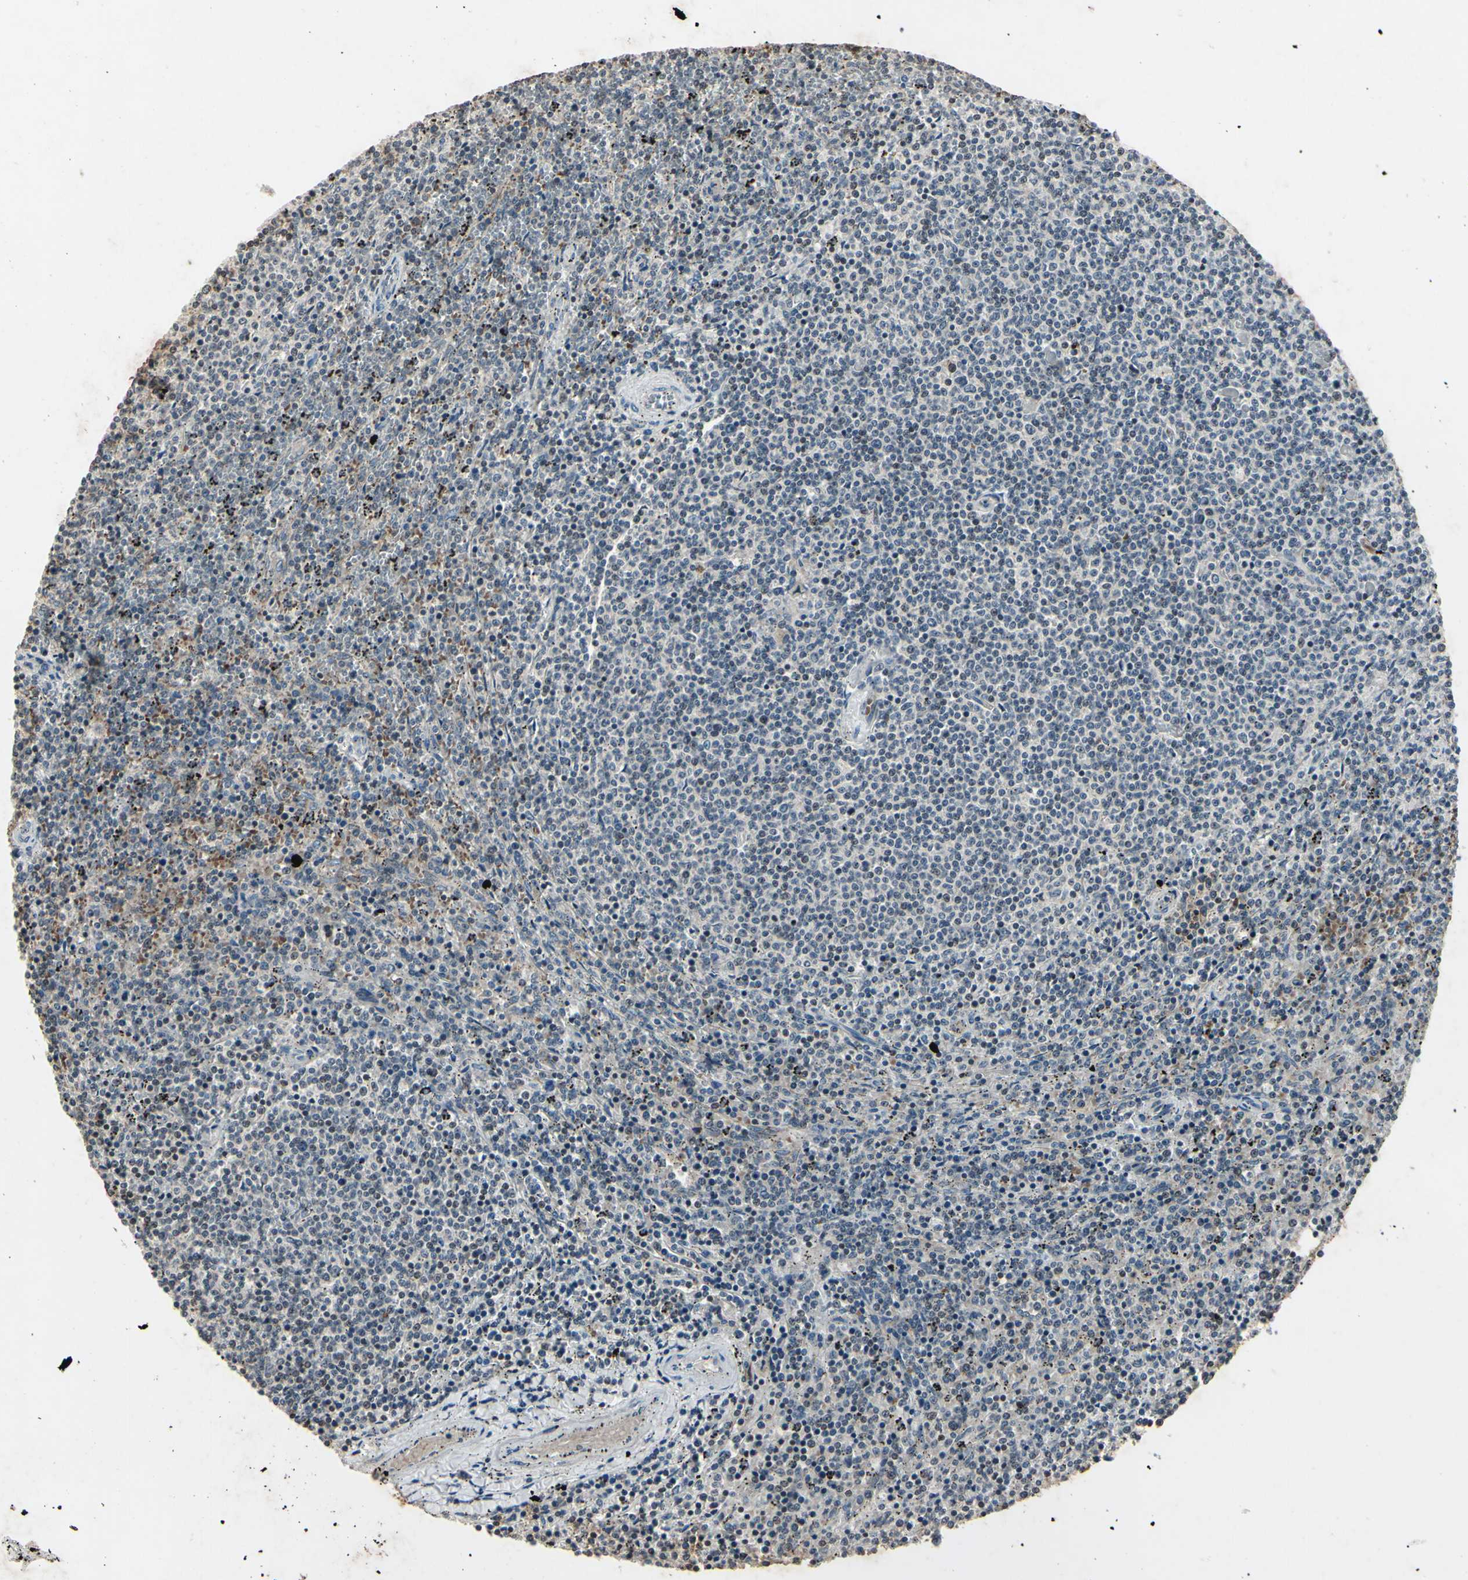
{"staining": {"intensity": "negative", "quantity": "none", "location": "none"}, "tissue": "lymphoma", "cell_type": "Tumor cells", "image_type": "cancer", "snomed": [{"axis": "morphology", "description": "Malignant lymphoma, non-Hodgkin's type, Low grade"}, {"axis": "topography", "description": "Spleen"}], "caption": "A photomicrograph of lymphoma stained for a protein displays no brown staining in tumor cells. (DAB (3,3'-diaminobenzidine) immunohistochemistry, high magnification).", "gene": "AEBP1", "patient": {"sex": "female", "age": 50}}